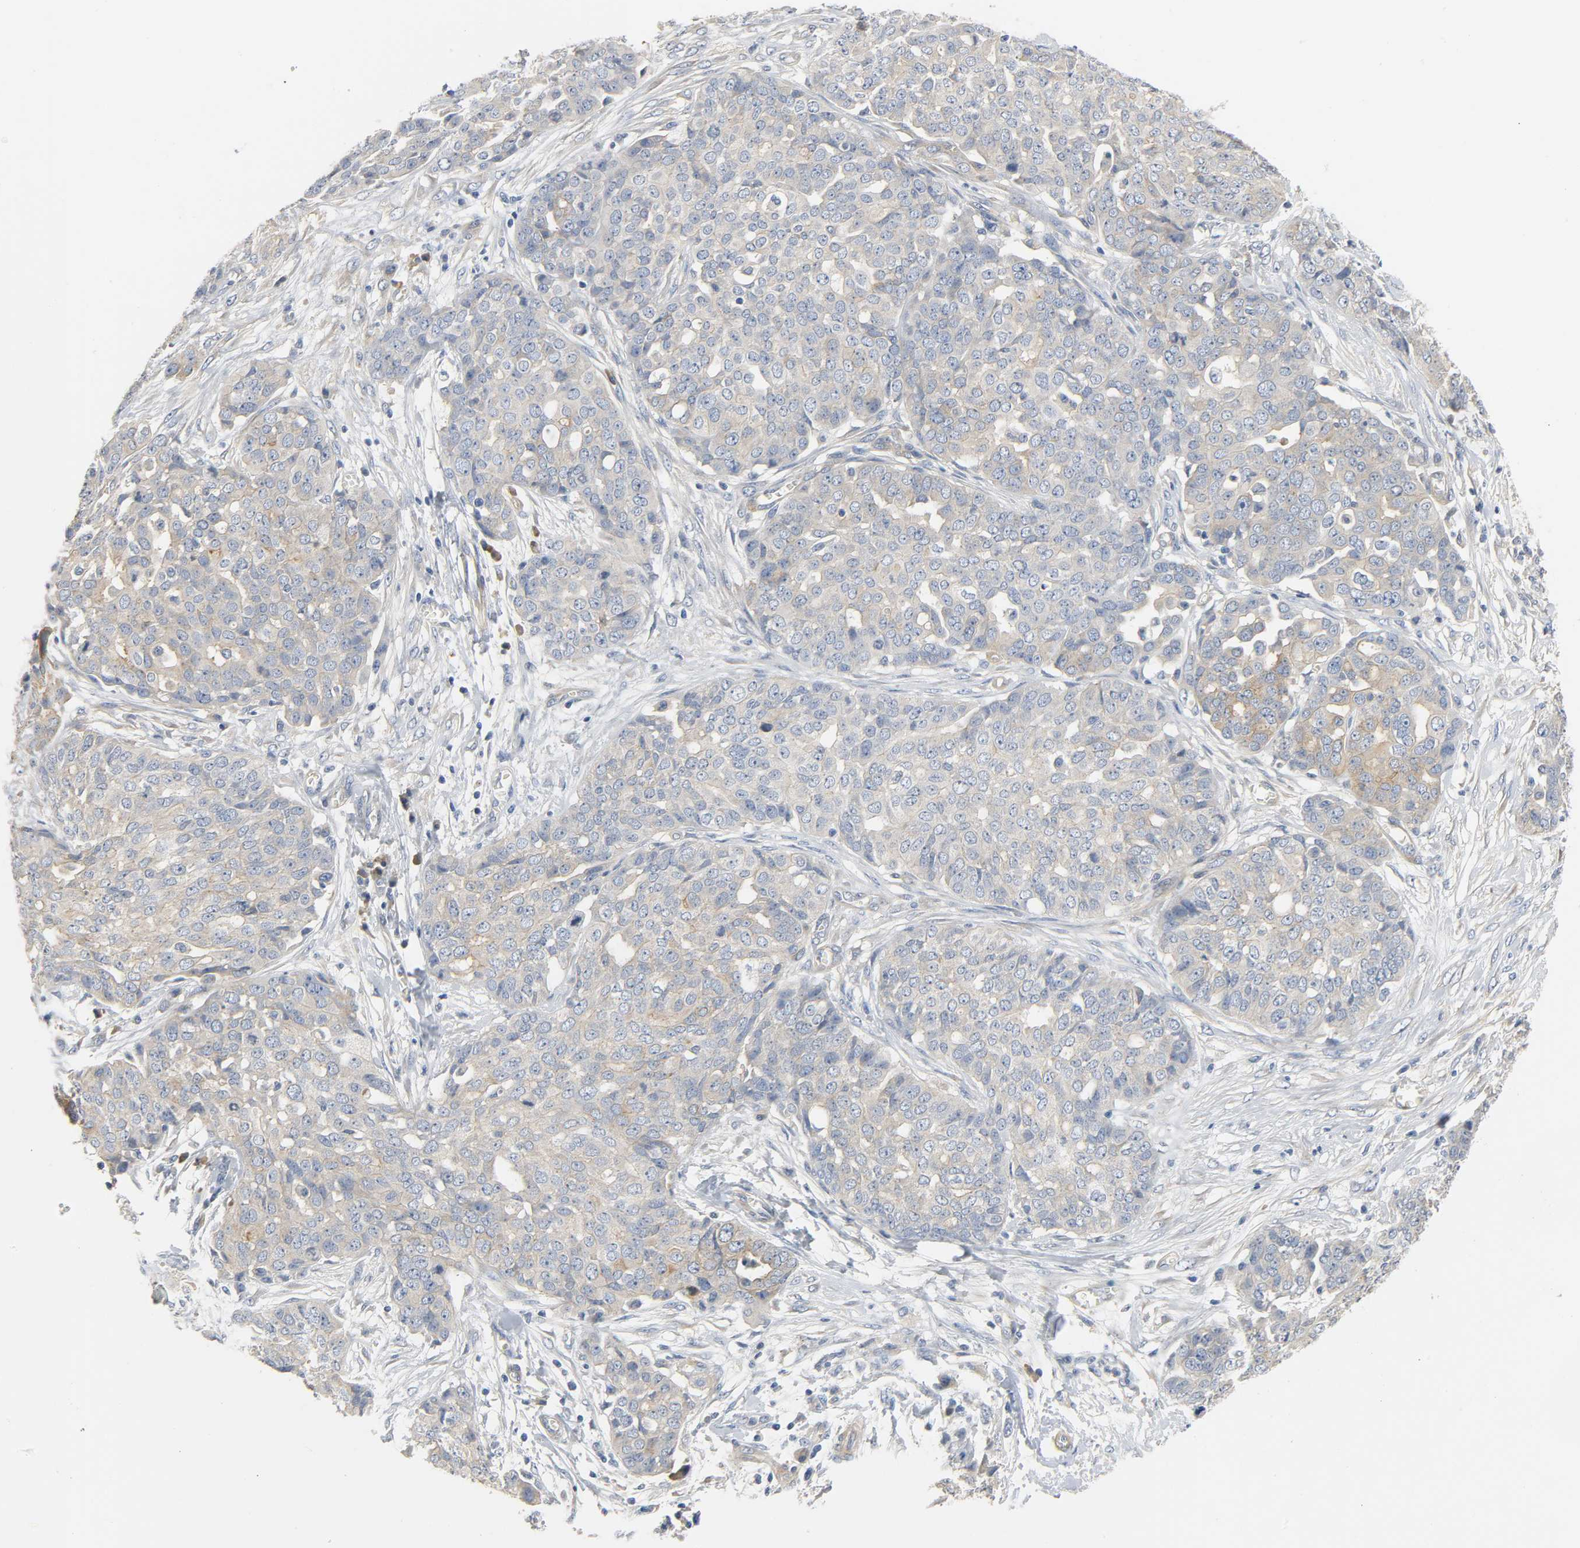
{"staining": {"intensity": "moderate", "quantity": "25%-75%", "location": "cytoplasmic/membranous"}, "tissue": "ovarian cancer", "cell_type": "Tumor cells", "image_type": "cancer", "snomed": [{"axis": "morphology", "description": "Cystadenocarcinoma, serous, NOS"}, {"axis": "topography", "description": "Soft tissue"}, {"axis": "topography", "description": "Ovary"}], "caption": "Immunohistochemistry (IHC) (DAB) staining of human ovarian cancer (serous cystadenocarcinoma) displays moderate cytoplasmic/membranous protein expression in approximately 25%-75% of tumor cells.", "gene": "ARPC1A", "patient": {"sex": "female", "age": 57}}